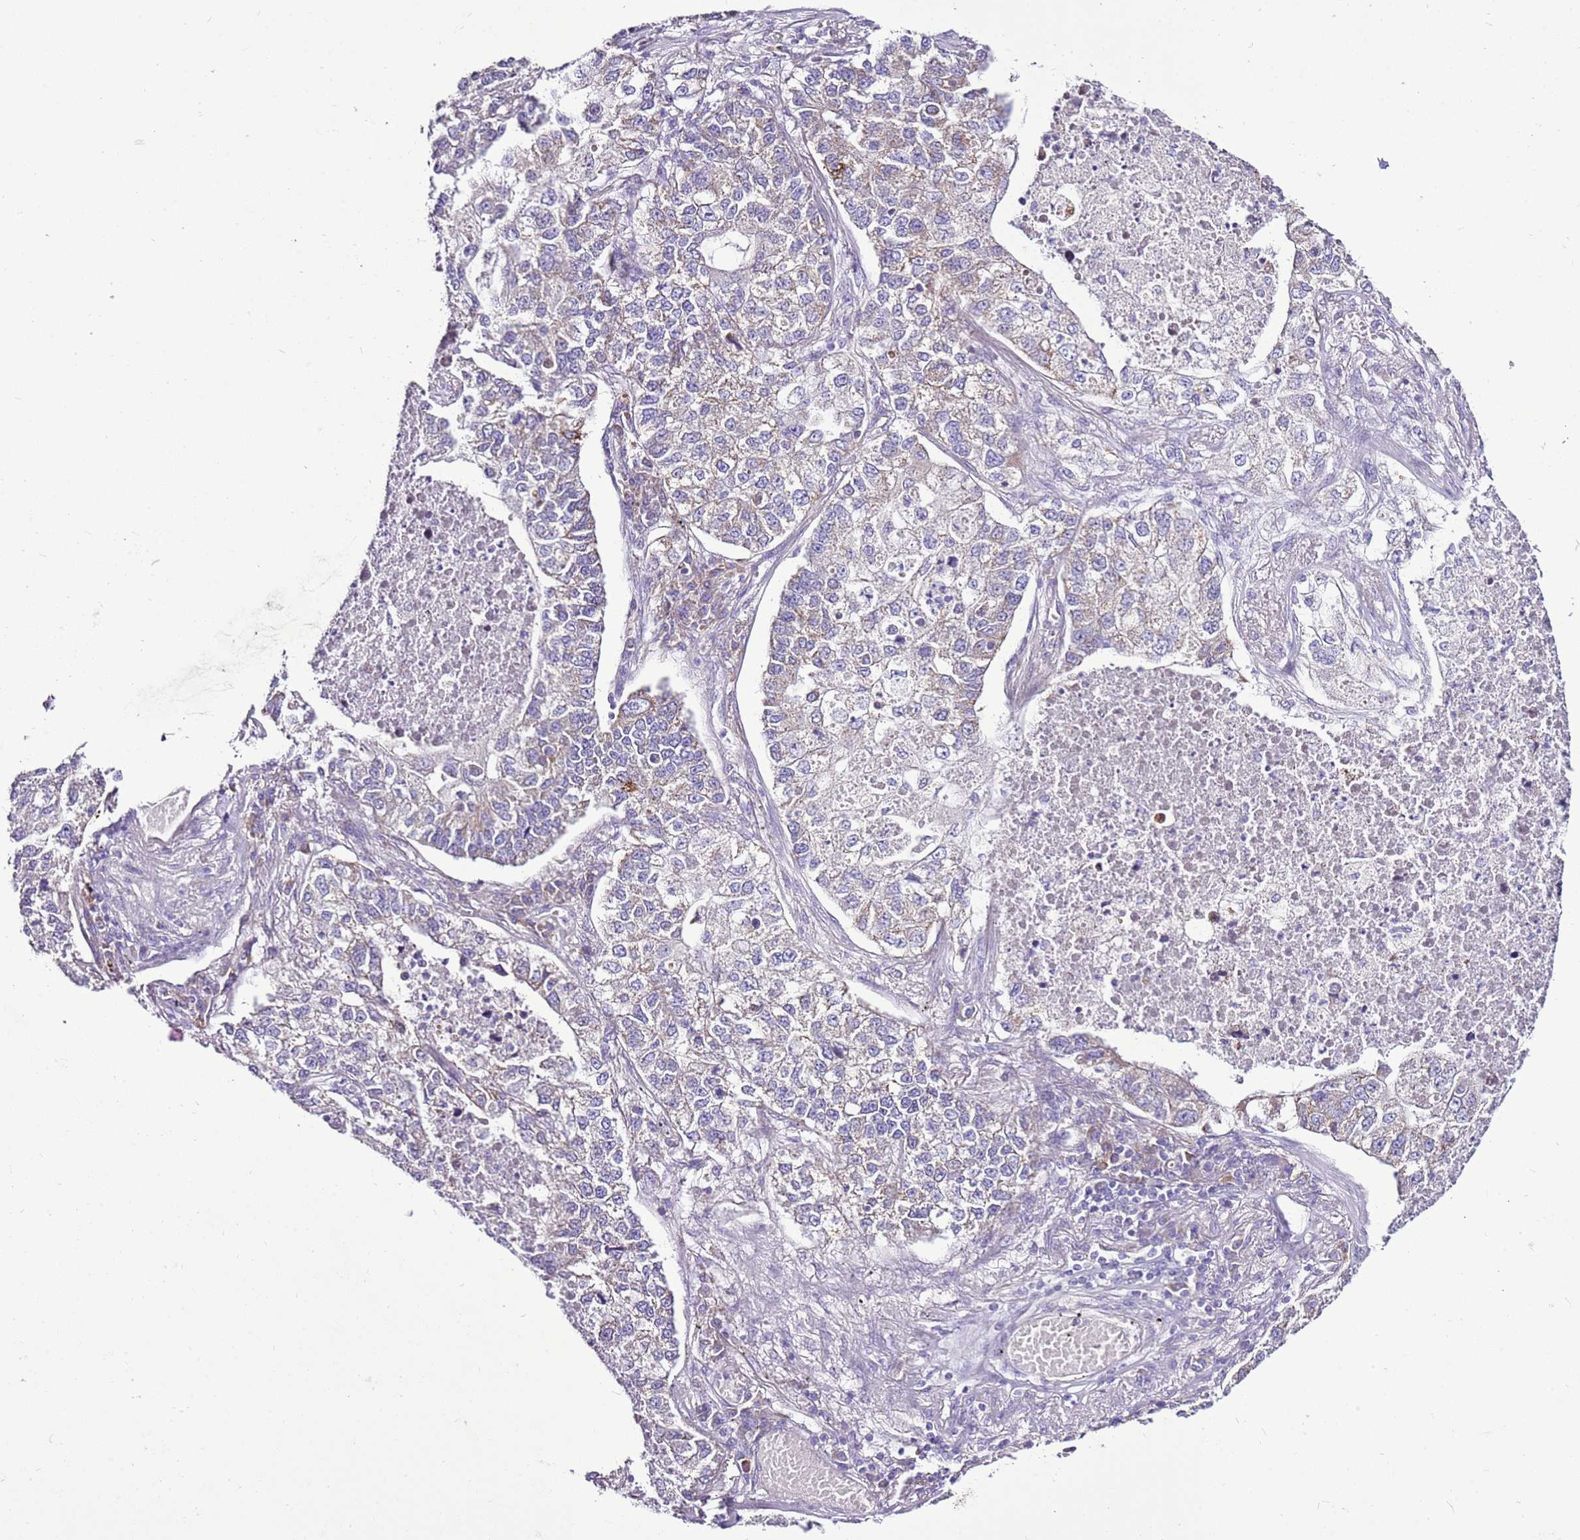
{"staining": {"intensity": "weak", "quantity": "<25%", "location": "cytoplasmic/membranous"}, "tissue": "lung cancer", "cell_type": "Tumor cells", "image_type": "cancer", "snomed": [{"axis": "morphology", "description": "Adenocarcinoma, NOS"}, {"axis": "topography", "description": "Lung"}], "caption": "Immunohistochemistry image of neoplastic tissue: human lung cancer (adenocarcinoma) stained with DAB reveals no significant protein expression in tumor cells.", "gene": "MRPL36", "patient": {"sex": "male", "age": 49}}